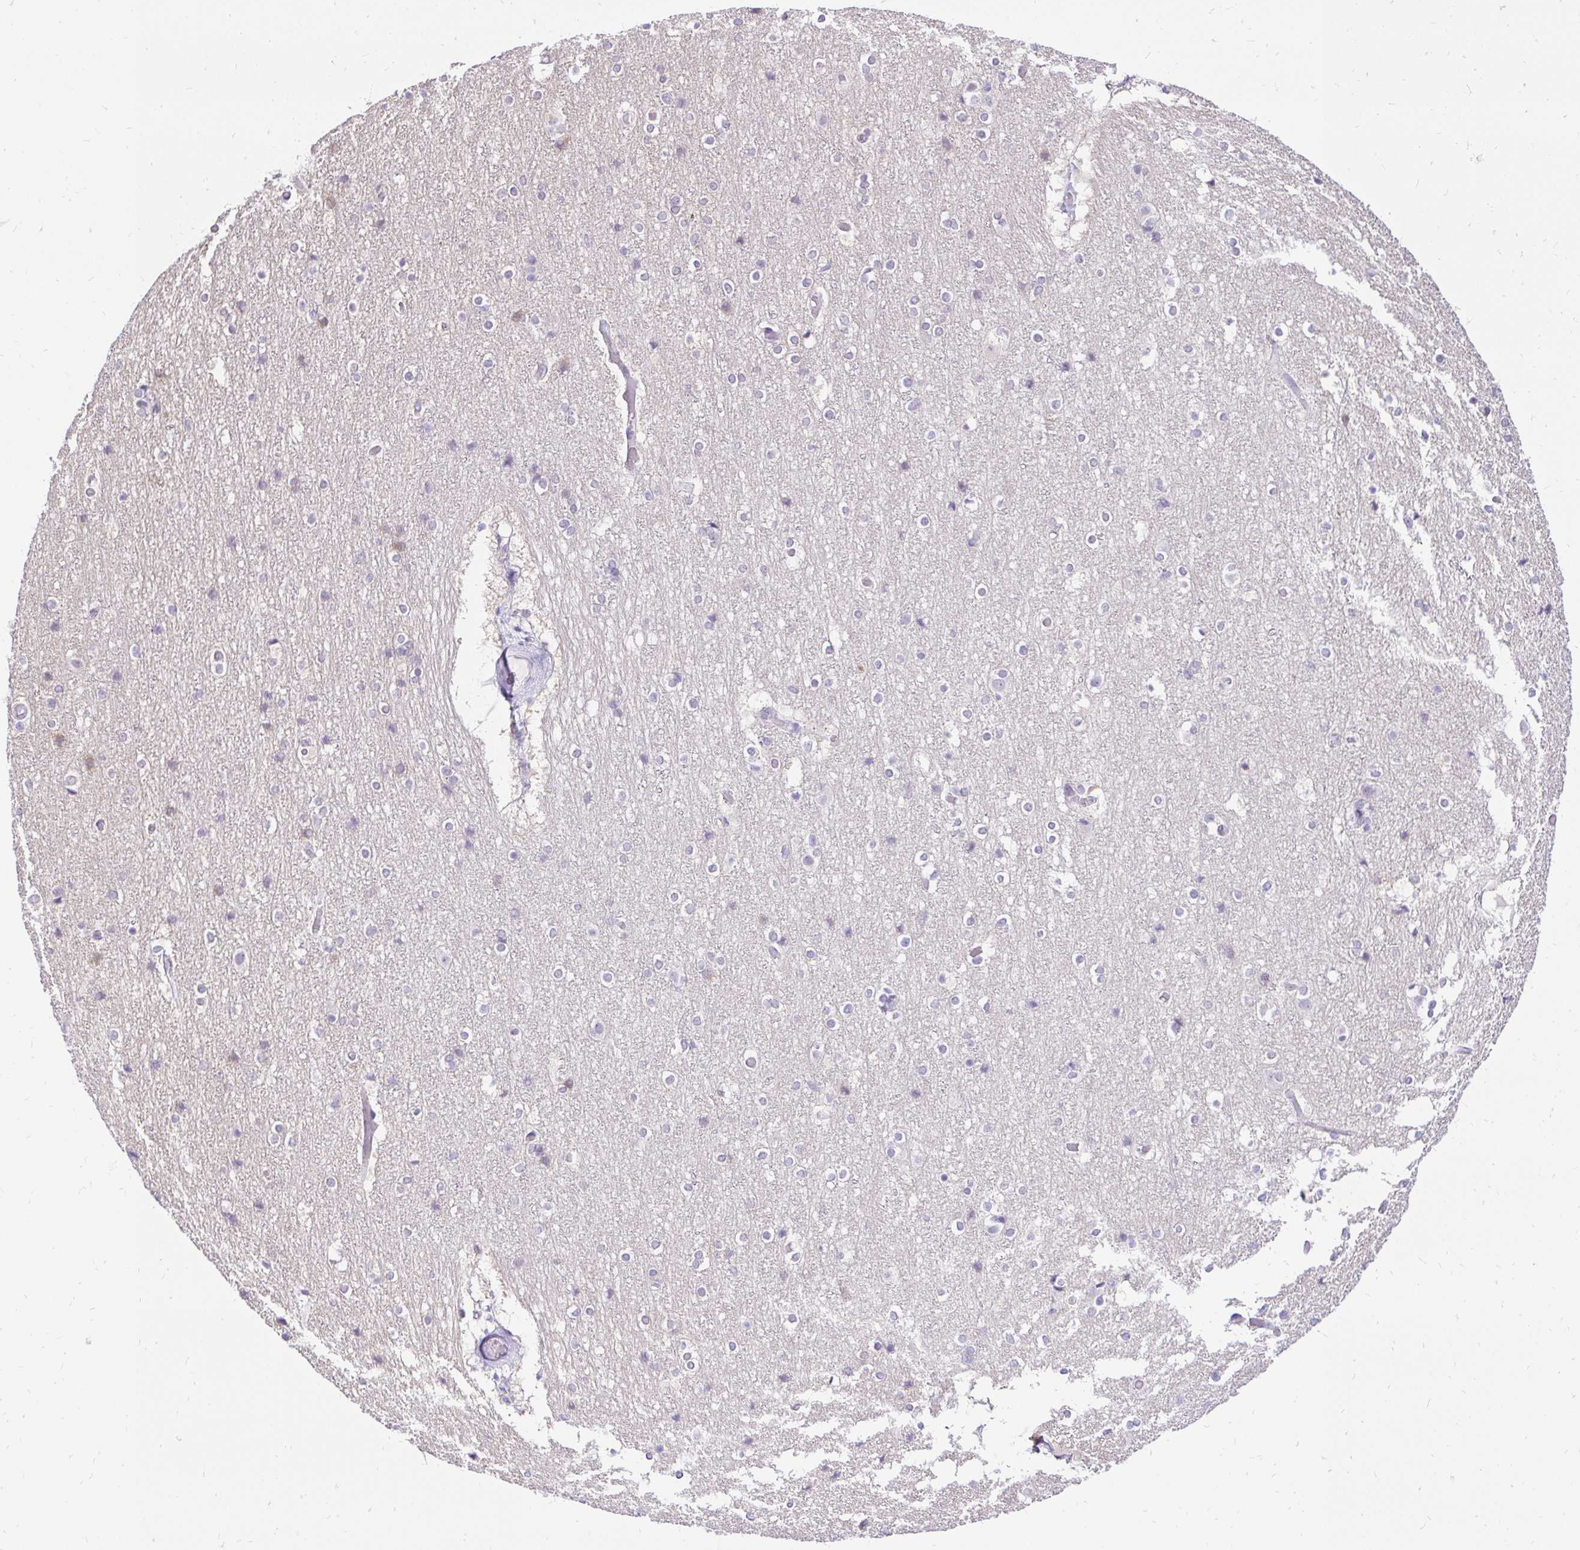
{"staining": {"intensity": "negative", "quantity": "none", "location": "none"}, "tissue": "cerebral cortex", "cell_type": "Endothelial cells", "image_type": "normal", "snomed": [{"axis": "morphology", "description": "Normal tissue, NOS"}, {"axis": "topography", "description": "Cerebral cortex"}], "caption": "Immunohistochemistry (IHC) histopathology image of normal cerebral cortex: human cerebral cortex stained with DAB exhibits no significant protein positivity in endothelial cells.", "gene": "FATE1", "patient": {"sex": "female", "age": 52}}